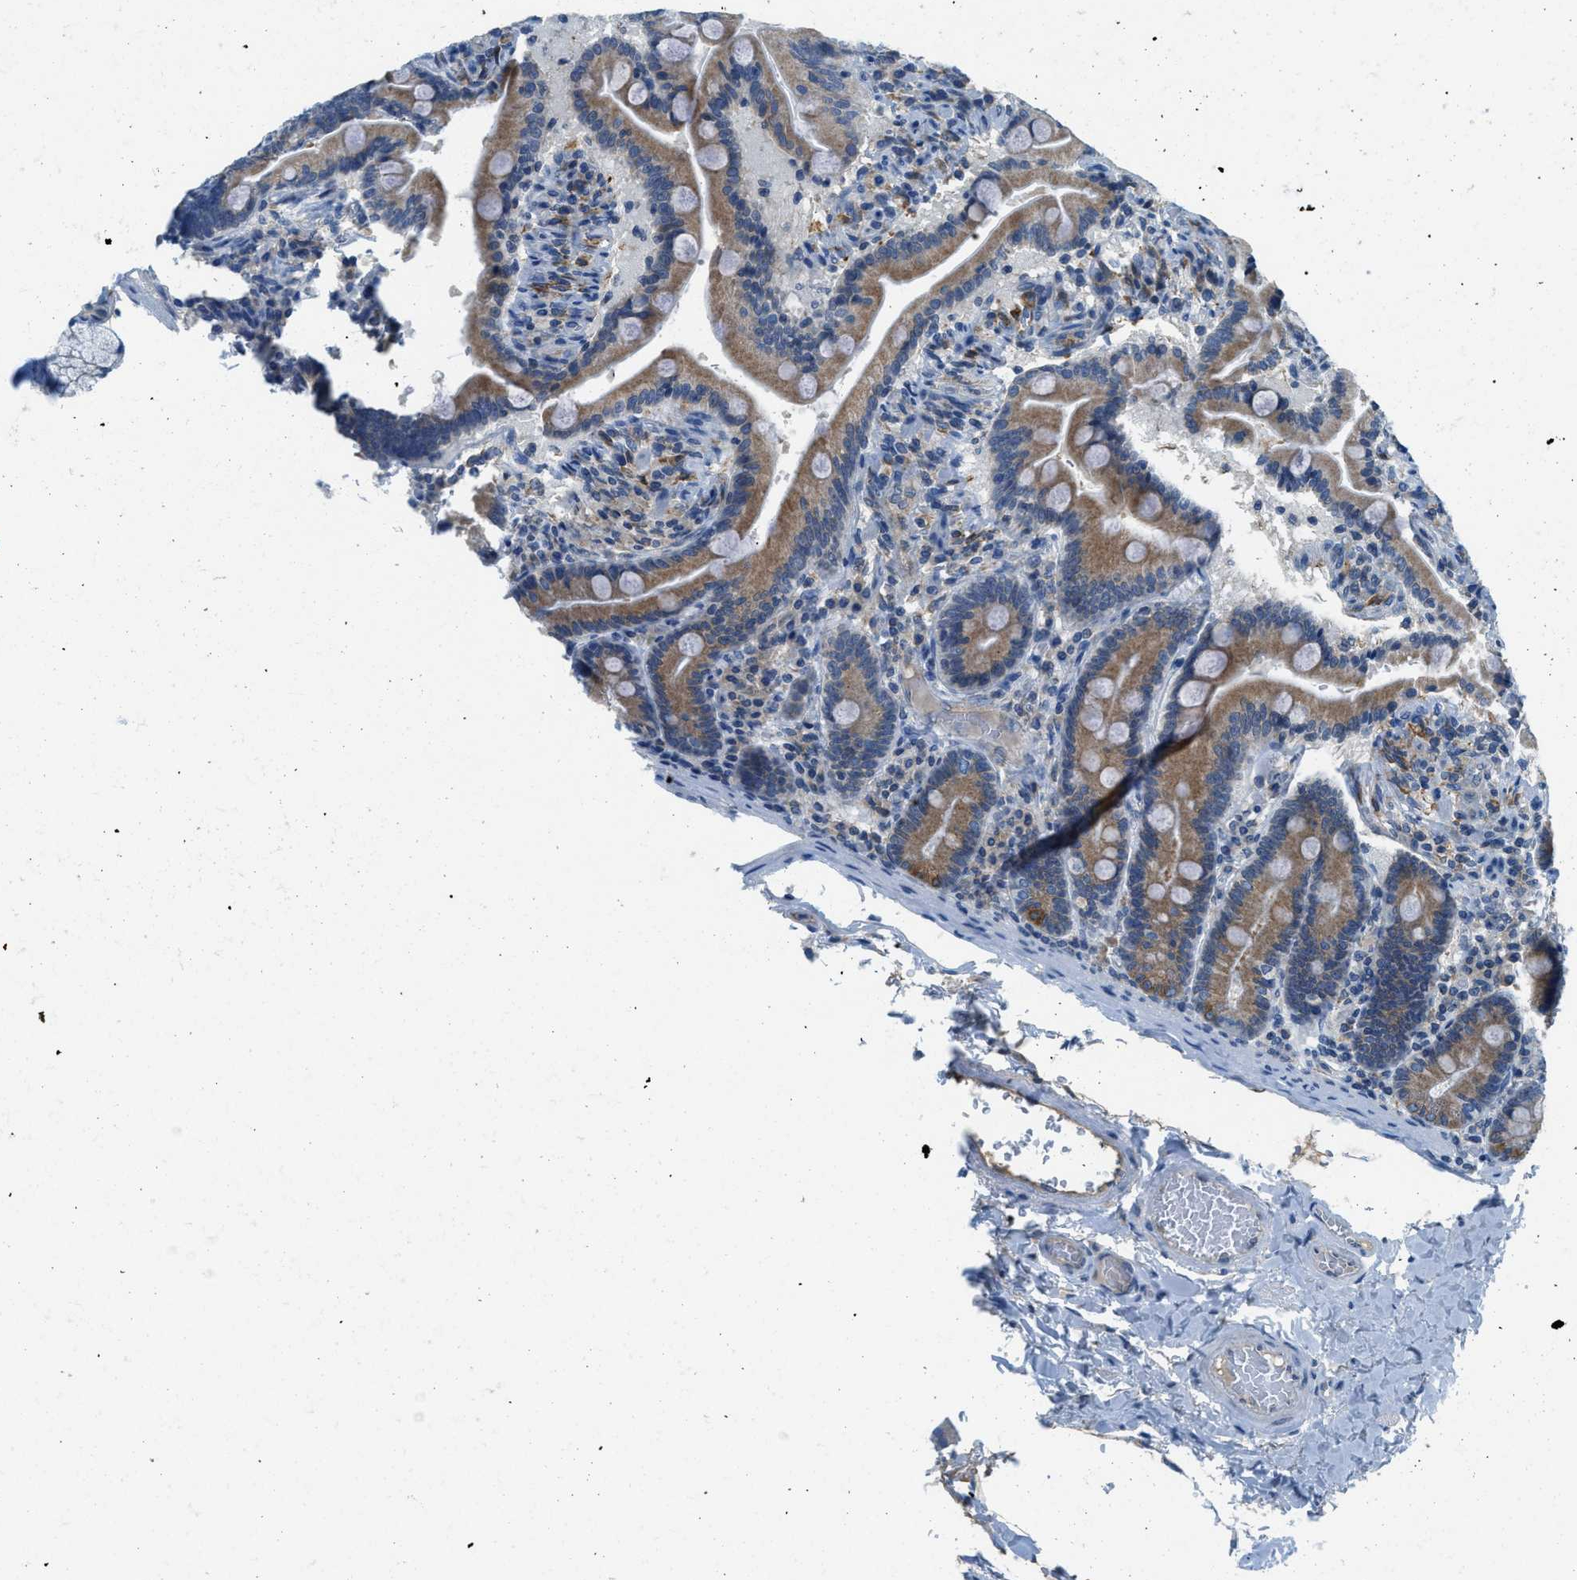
{"staining": {"intensity": "moderate", "quantity": ">75%", "location": "cytoplasmic/membranous"}, "tissue": "duodenum", "cell_type": "Glandular cells", "image_type": "normal", "snomed": [{"axis": "morphology", "description": "Normal tissue, NOS"}, {"axis": "topography", "description": "Duodenum"}], "caption": "High-magnification brightfield microscopy of normal duodenum stained with DAB (brown) and counterstained with hematoxylin (blue). glandular cells exhibit moderate cytoplasmic/membranous expression is seen in approximately>75% of cells. (DAB (3,3'-diaminobenzidine) IHC with brightfield microscopy, high magnification).", "gene": "BCAP31", "patient": {"sex": "male", "age": 54}}